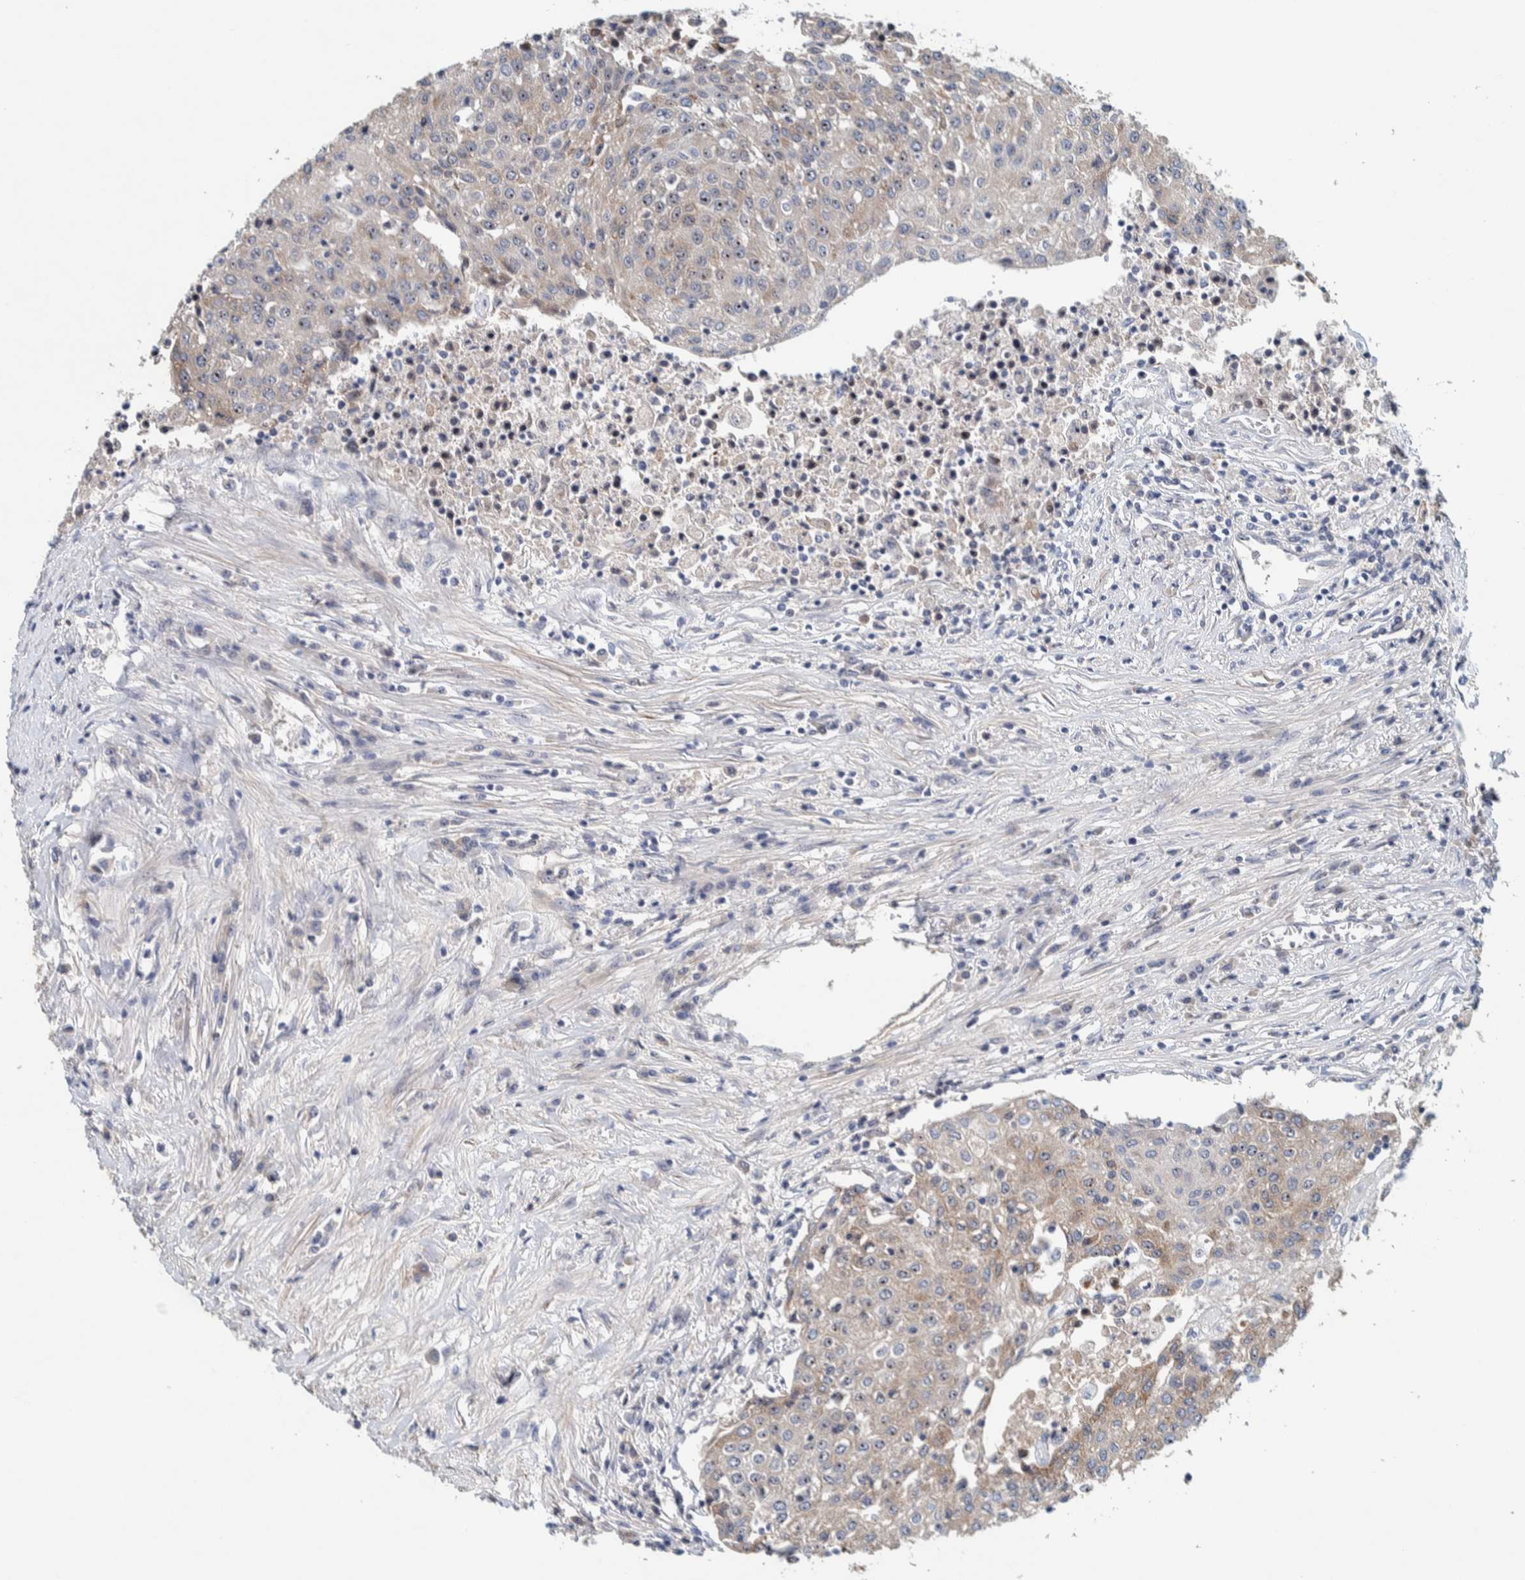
{"staining": {"intensity": "moderate", "quantity": ">75%", "location": "cytoplasmic/membranous,nuclear"}, "tissue": "urothelial cancer", "cell_type": "Tumor cells", "image_type": "cancer", "snomed": [{"axis": "morphology", "description": "Urothelial carcinoma, High grade"}, {"axis": "topography", "description": "Urinary bladder"}], "caption": "Protein staining of urothelial carcinoma (high-grade) tissue exhibits moderate cytoplasmic/membranous and nuclear positivity in approximately >75% of tumor cells. (DAB IHC with brightfield microscopy, high magnification).", "gene": "NOL11", "patient": {"sex": "female", "age": 85}}